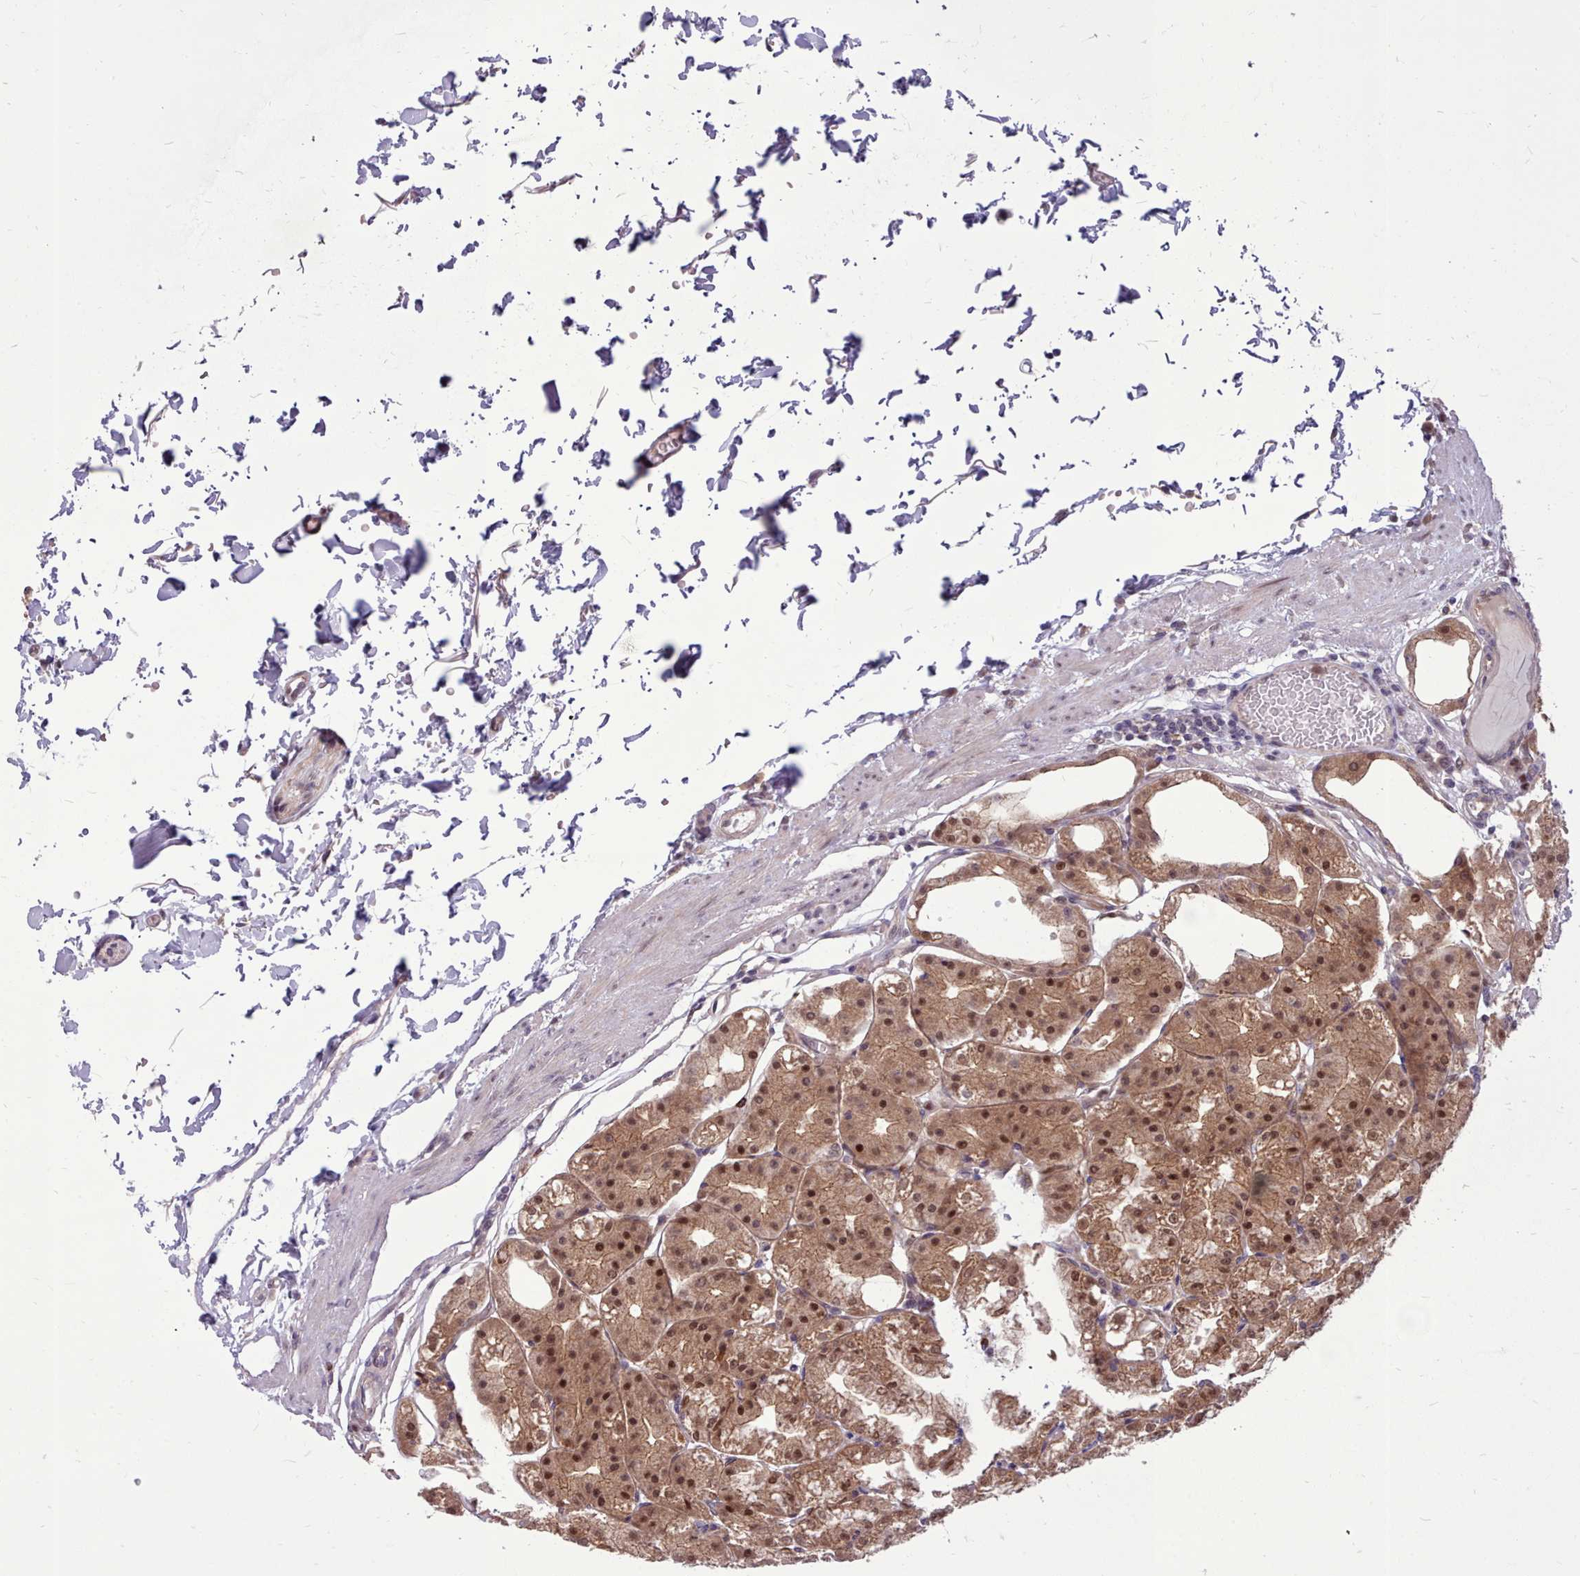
{"staining": {"intensity": "moderate", "quantity": ">75%", "location": "cytoplasmic/membranous,nuclear"}, "tissue": "stomach", "cell_type": "Glandular cells", "image_type": "normal", "snomed": [{"axis": "morphology", "description": "Normal tissue, NOS"}, {"axis": "topography", "description": "Stomach, lower"}], "caption": "Moderate cytoplasmic/membranous,nuclear protein staining is appreciated in approximately >75% of glandular cells in stomach. Using DAB (brown) and hematoxylin (blue) stains, captured at high magnification using brightfield microscopy.", "gene": "AHCY", "patient": {"sex": "male", "age": 71}}